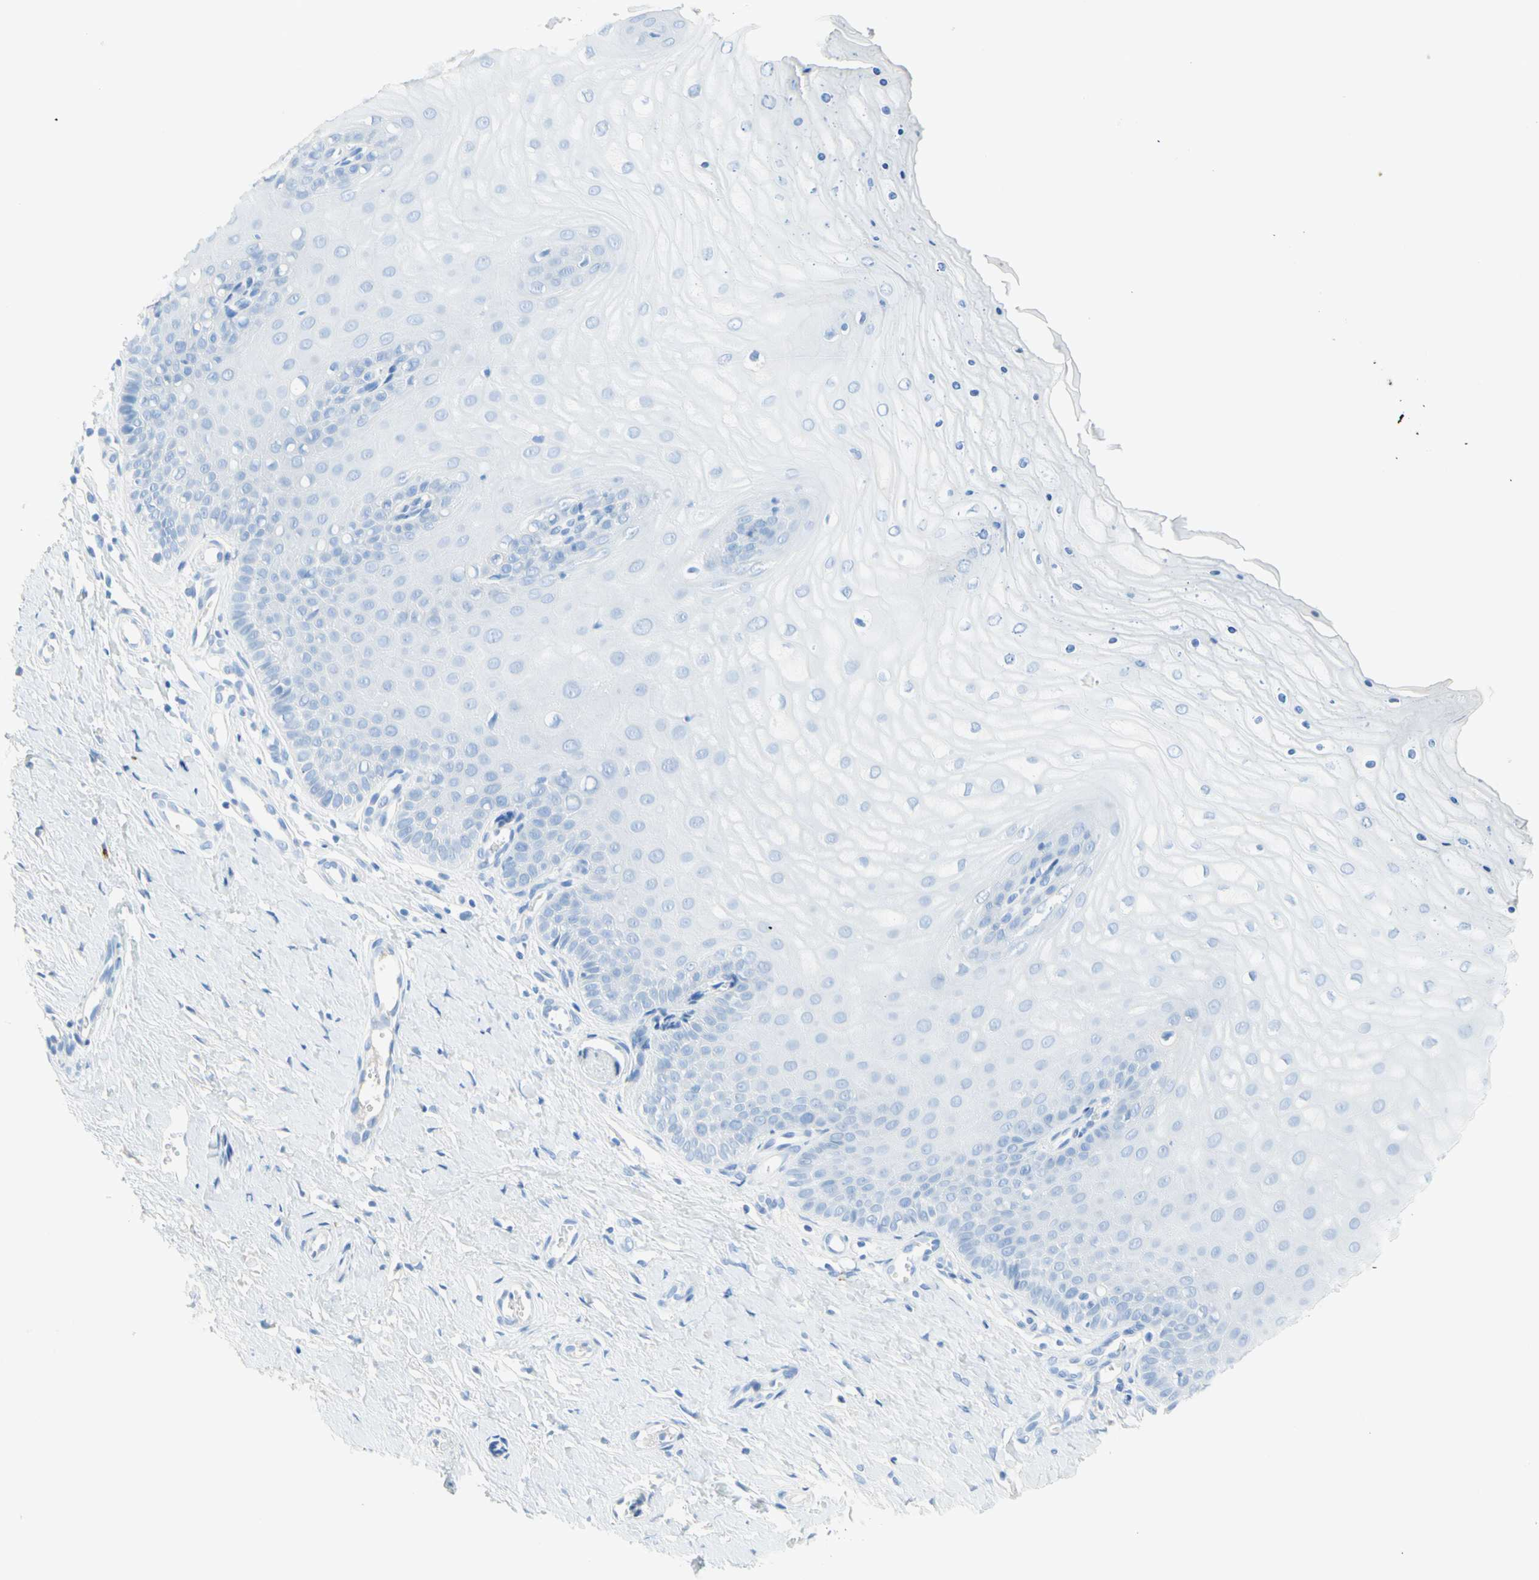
{"staining": {"intensity": "negative", "quantity": "none", "location": "none"}, "tissue": "cervix", "cell_type": "Glandular cells", "image_type": "normal", "snomed": [{"axis": "morphology", "description": "Normal tissue, NOS"}, {"axis": "topography", "description": "Cervix"}], "caption": "Immunohistochemistry (IHC) of unremarkable cervix demonstrates no staining in glandular cells.", "gene": "IL6ST", "patient": {"sex": "female", "age": 55}}